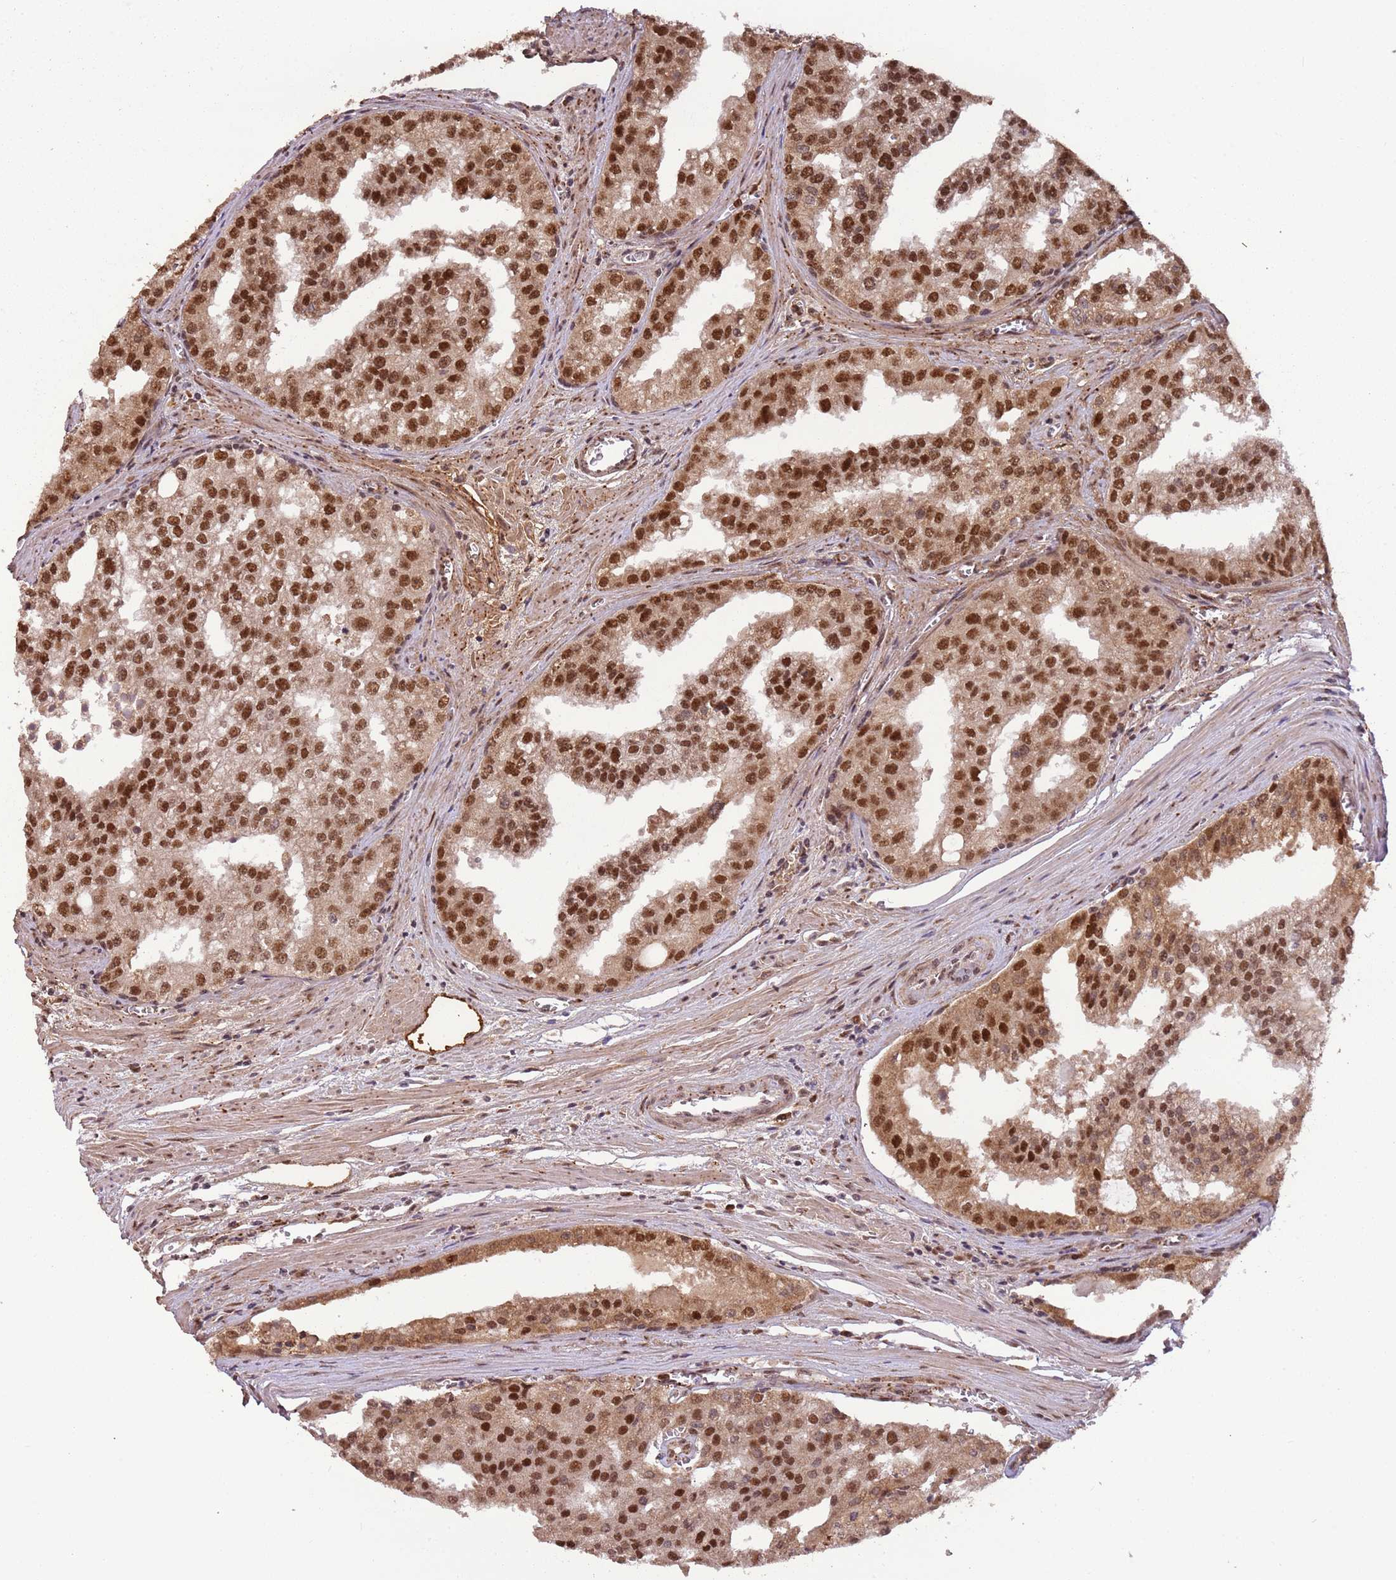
{"staining": {"intensity": "strong", "quantity": ">75%", "location": "nuclear"}, "tissue": "prostate cancer", "cell_type": "Tumor cells", "image_type": "cancer", "snomed": [{"axis": "morphology", "description": "Adenocarcinoma, High grade"}, {"axis": "topography", "description": "Prostate"}], "caption": "Prostate high-grade adenocarcinoma stained with a brown dye demonstrates strong nuclear positive positivity in approximately >75% of tumor cells.", "gene": "POLR3H", "patient": {"sex": "male", "age": 68}}